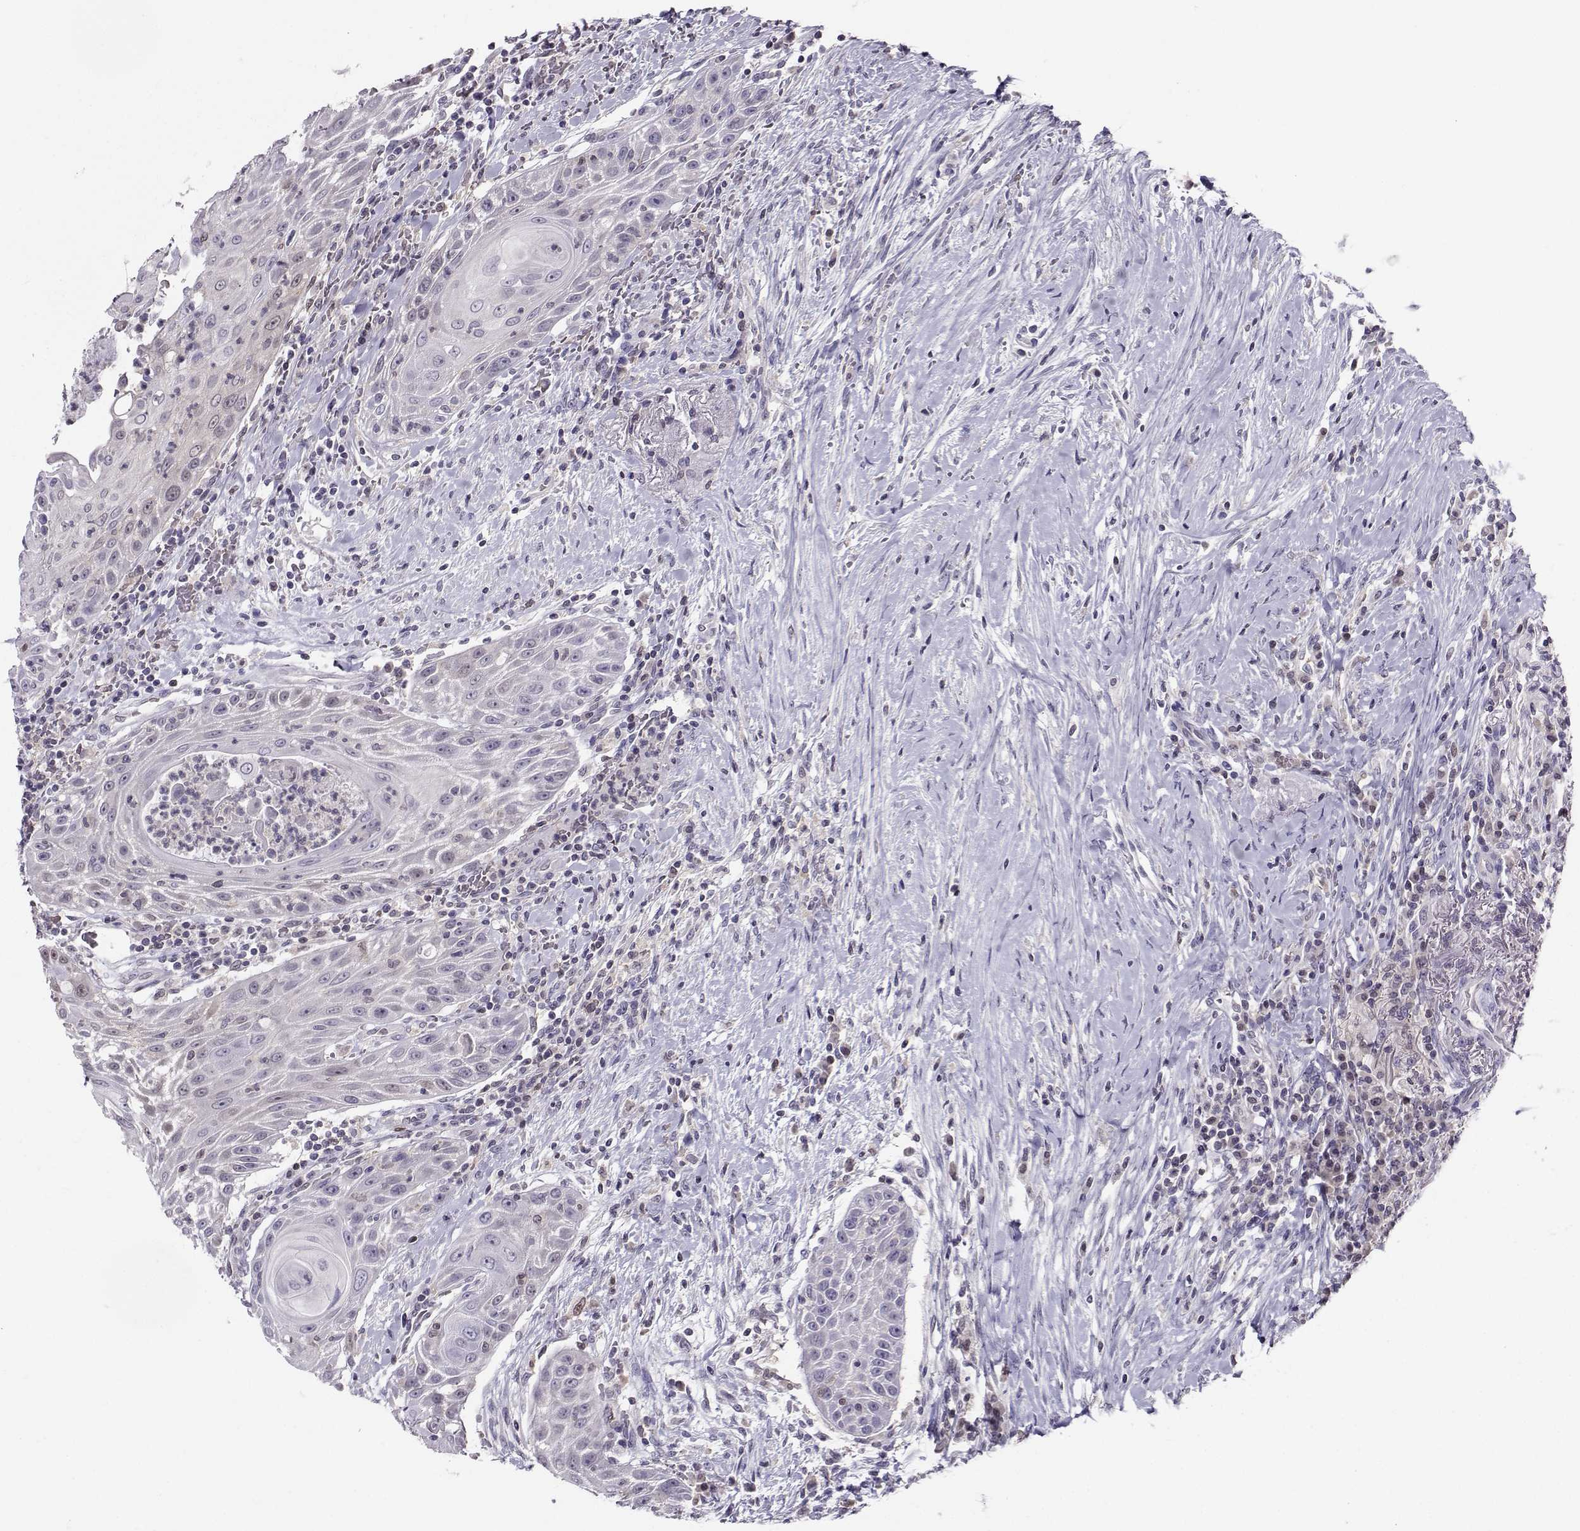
{"staining": {"intensity": "negative", "quantity": "none", "location": "none"}, "tissue": "head and neck cancer", "cell_type": "Tumor cells", "image_type": "cancer", "snomed": [{"axis": "morphology", "description": "Squamous cell carcinoma, NOS"}, {"axis": "topography", "description": "Head-Neck"}], "caption": "Head and neck squamous cell carcinoma was stained to show a protein in brown. There is no significant staining in tumor cells. (Stains: DAB (3,3'-diaminobenzidine) immunohistochemistry (IHC) with hematoxylin counter stain, Microscopy: brightfield microscopy at high magnification).", "gene": "PGK1", "patient": {"sex": "male", "age": 69}}